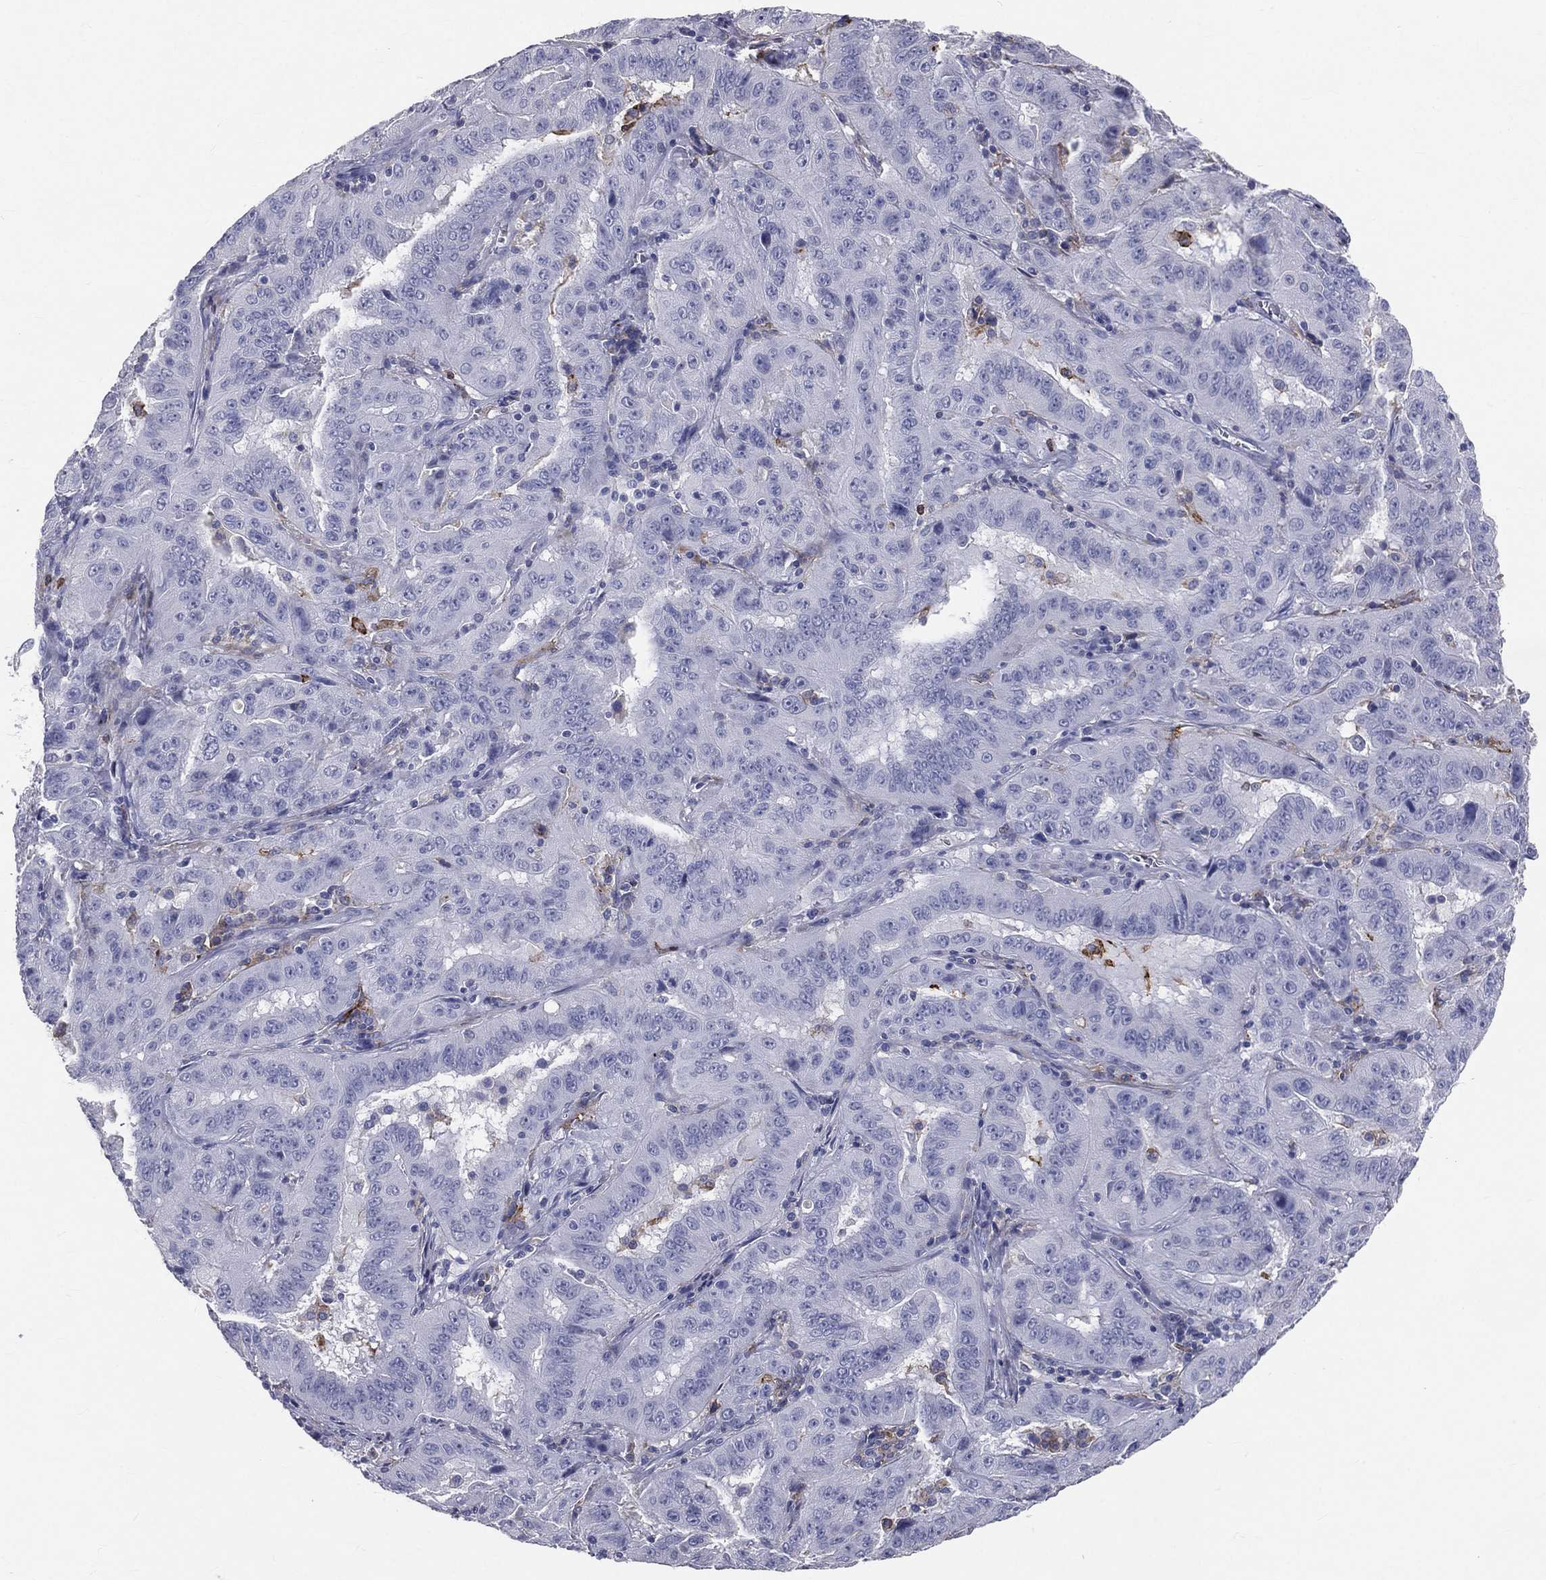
{"staining": {"intensity": "negative", "quantity": "none", "location": "none"}, "tissue": "pancreatic cancer", "cell_type": "Tumor cells", "image_type": "cancer", "snomed": [{"axis": "morphology", "description": "Adenocarcinoma, NOS"}, {"axis": "topography", "description": "Pancreas"}], "caption": "Tumor cells show no significant protein positivity in adenocarcinoma (pancreatic).", "gene": "CTSW", "patient": {"sex": "male", "age": 63}}